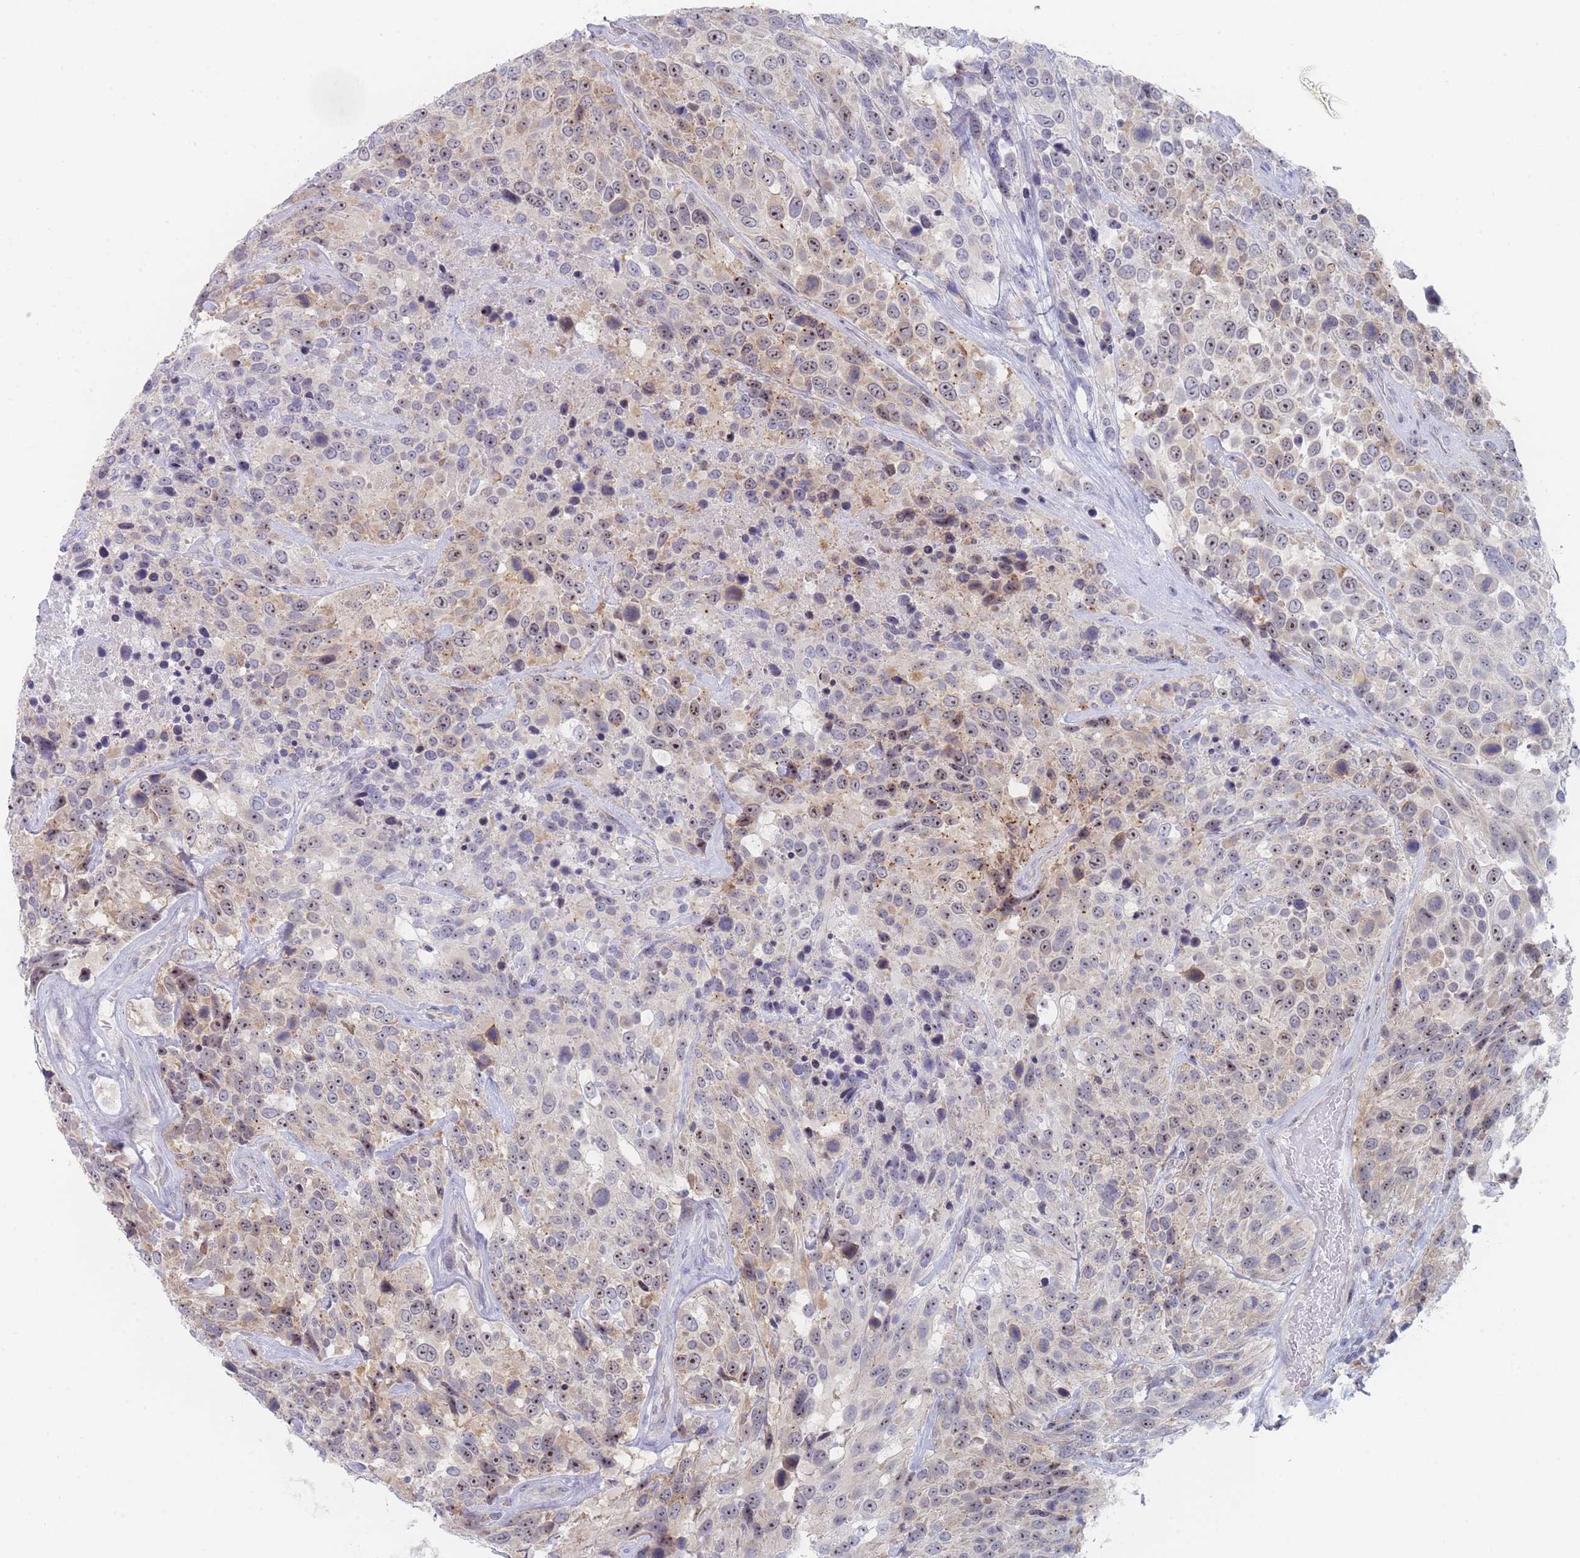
{"staining": {"intensity": "weak", "quantity": "25%-75%", "location": "cytoplasmic/membranous,nuclear"}, "tissue": "urothelial cancer", "cell_type": "Tumor cells", "image_type": "cancer", "snomed": [{"axis": "morphology", "description": "Urothelial carcinoma, High grade"}, {"axis": "topography", "description": "Urinary bladder"}], "caption": "Immunohistochemical staining of high-grade urothelial carcinoma exhibits low levels of weak cytoplasmic/membranous and nuclear positivity in approximately 25%-75% of tumor cells. The protein of interest is shown in brown color, while the nuclei are stained blue.", "gene": "RNF8", "patient": {"sex": "male", "age": 56}}